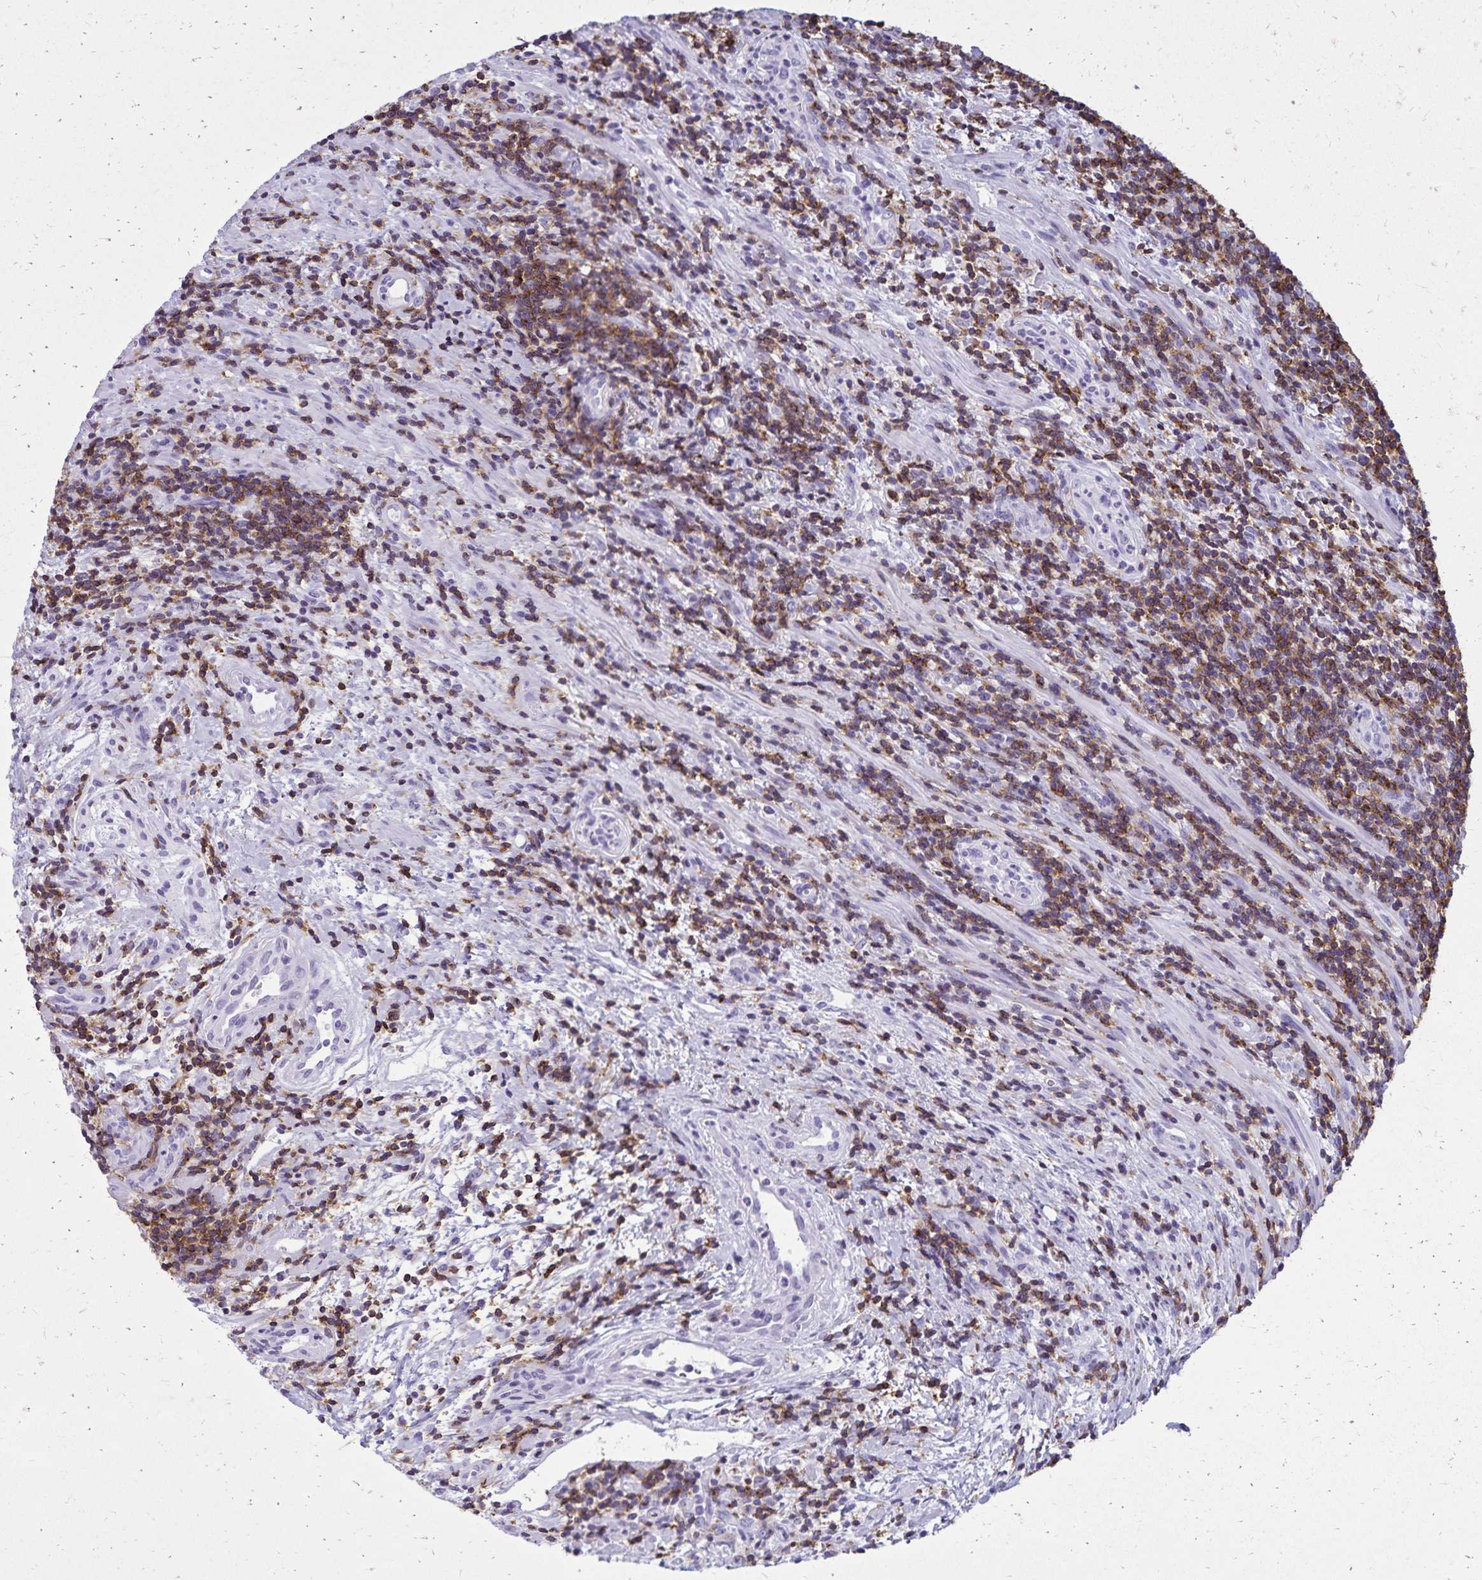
{"staining": {"intensity": "moderate", "quantity": "25%-75%", "location": "cytoplasmic/membranous"}, "tissue": "lymphoma", "cell_type": "Tumor cells", "image_type": "cancer", "snomed": [{"axis": "morphology", "description": "Malignant lymphoma, non-Hodgkin's type, High grade"}, {"axis": "topography", "description": "Small intestine"}], "caption": "Immunohistochemistry histopathology image of lymphoma stained for a protein (brown), which reveals medium levels of moderate cytoplasmic/membranous expression in approximately 25%-75% of tumor cells.", "gene": "CD27", "patient": {"sex": "female", "age": 56}}